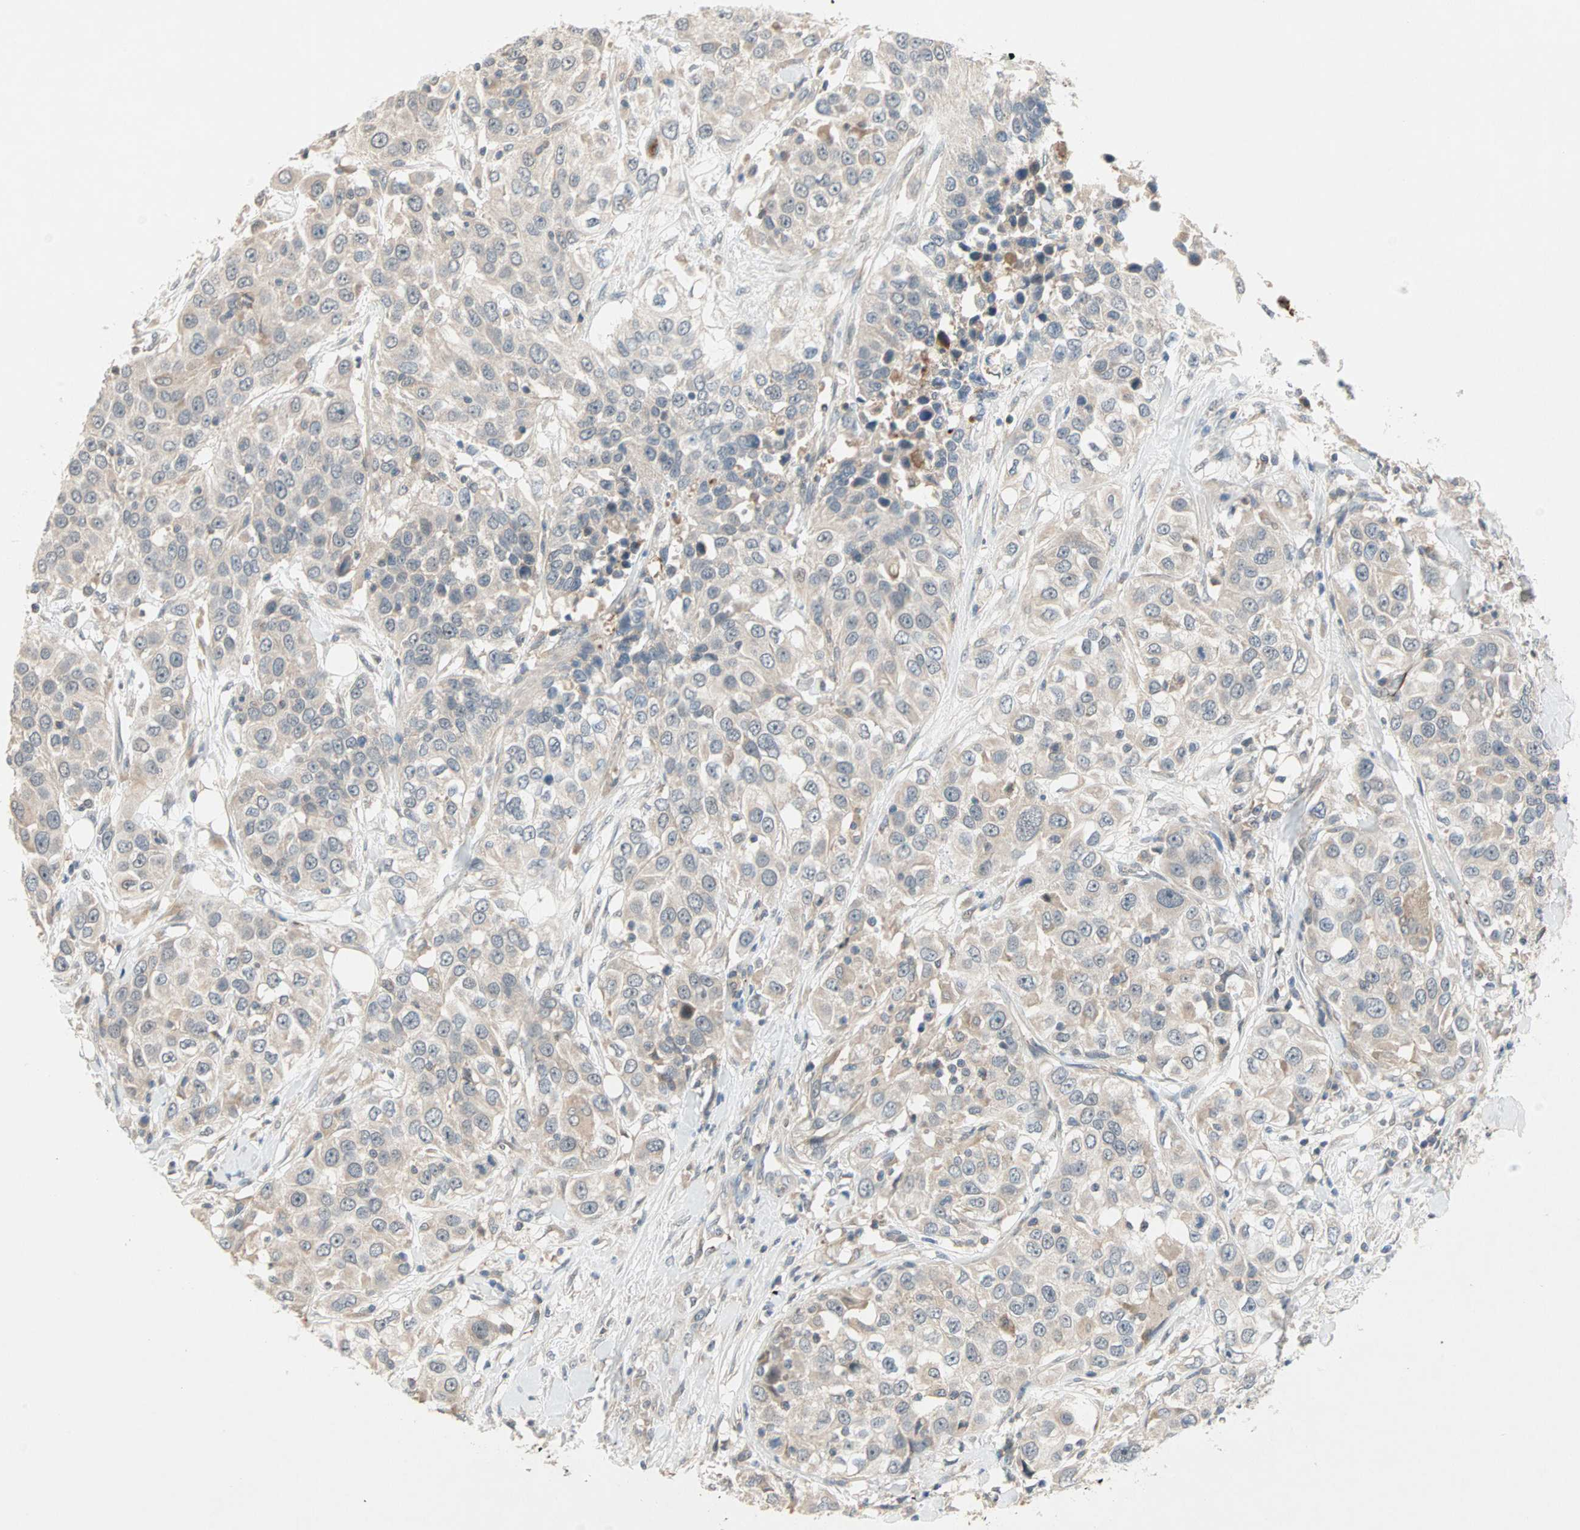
{"staining": {"intensity": "weak", "quantity": ">75%", "location": "cytoplasmic/membranous"}, "tissue": "urothelial cancer", "cell_type": "Tumor cells", "image_type": "cancer", "snomed": [{"axis": "morphology", "description": "Urothelial carcinoma, High grade"}, {"axis": "topography", "description": "Urinary bladder"}], "caption": "Protein expression analysis of high-grade urothelial carcinoma reveals weak cytoplasmic/membranous expression in about >75% of tumor cells.", "gene": "PROS1", "patient": {"sex": "female", "age": 80}}